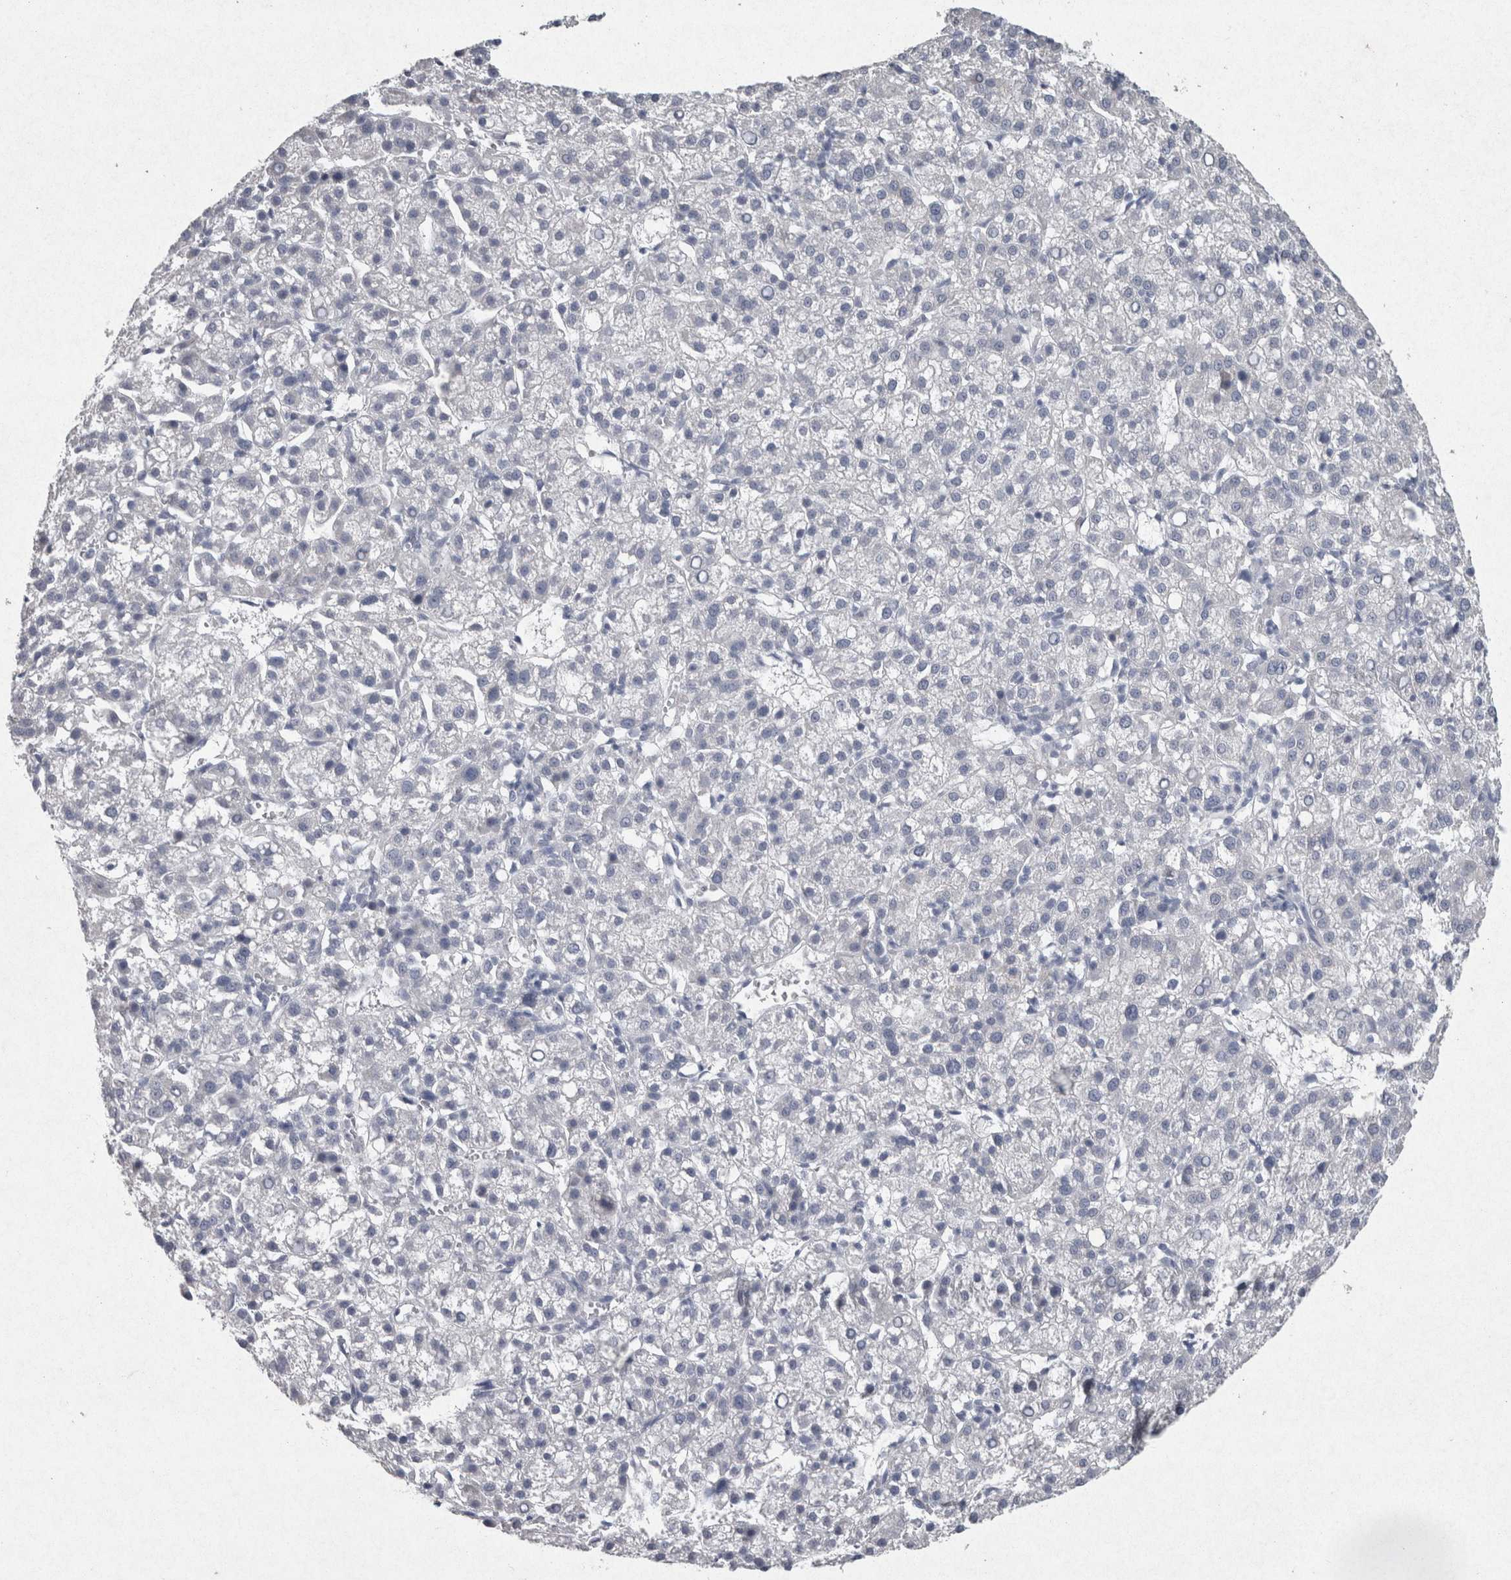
{"staining": {"intensity": "negative", "quantity": "none", "location": "none"}, "tissue": "liver cancer", "cell_type": "Tumor cells", "image_type": "cancer", "snomed": [{"axis": "morphology", "description": "Carcinoma, Hepatocellular, NOS"}, {"axis": "topography", "description": "Liver"}], "caption": "A photomicrograph of human liver cancer (hepatocellular carcinoma) is negative for staining in tumor cells. The staining is performed using DAB brown chromogen with nuclei counter-stained in using hematoxylin.", "gene": "PDX1", "patient": {"sex": "female", "age": 58}}